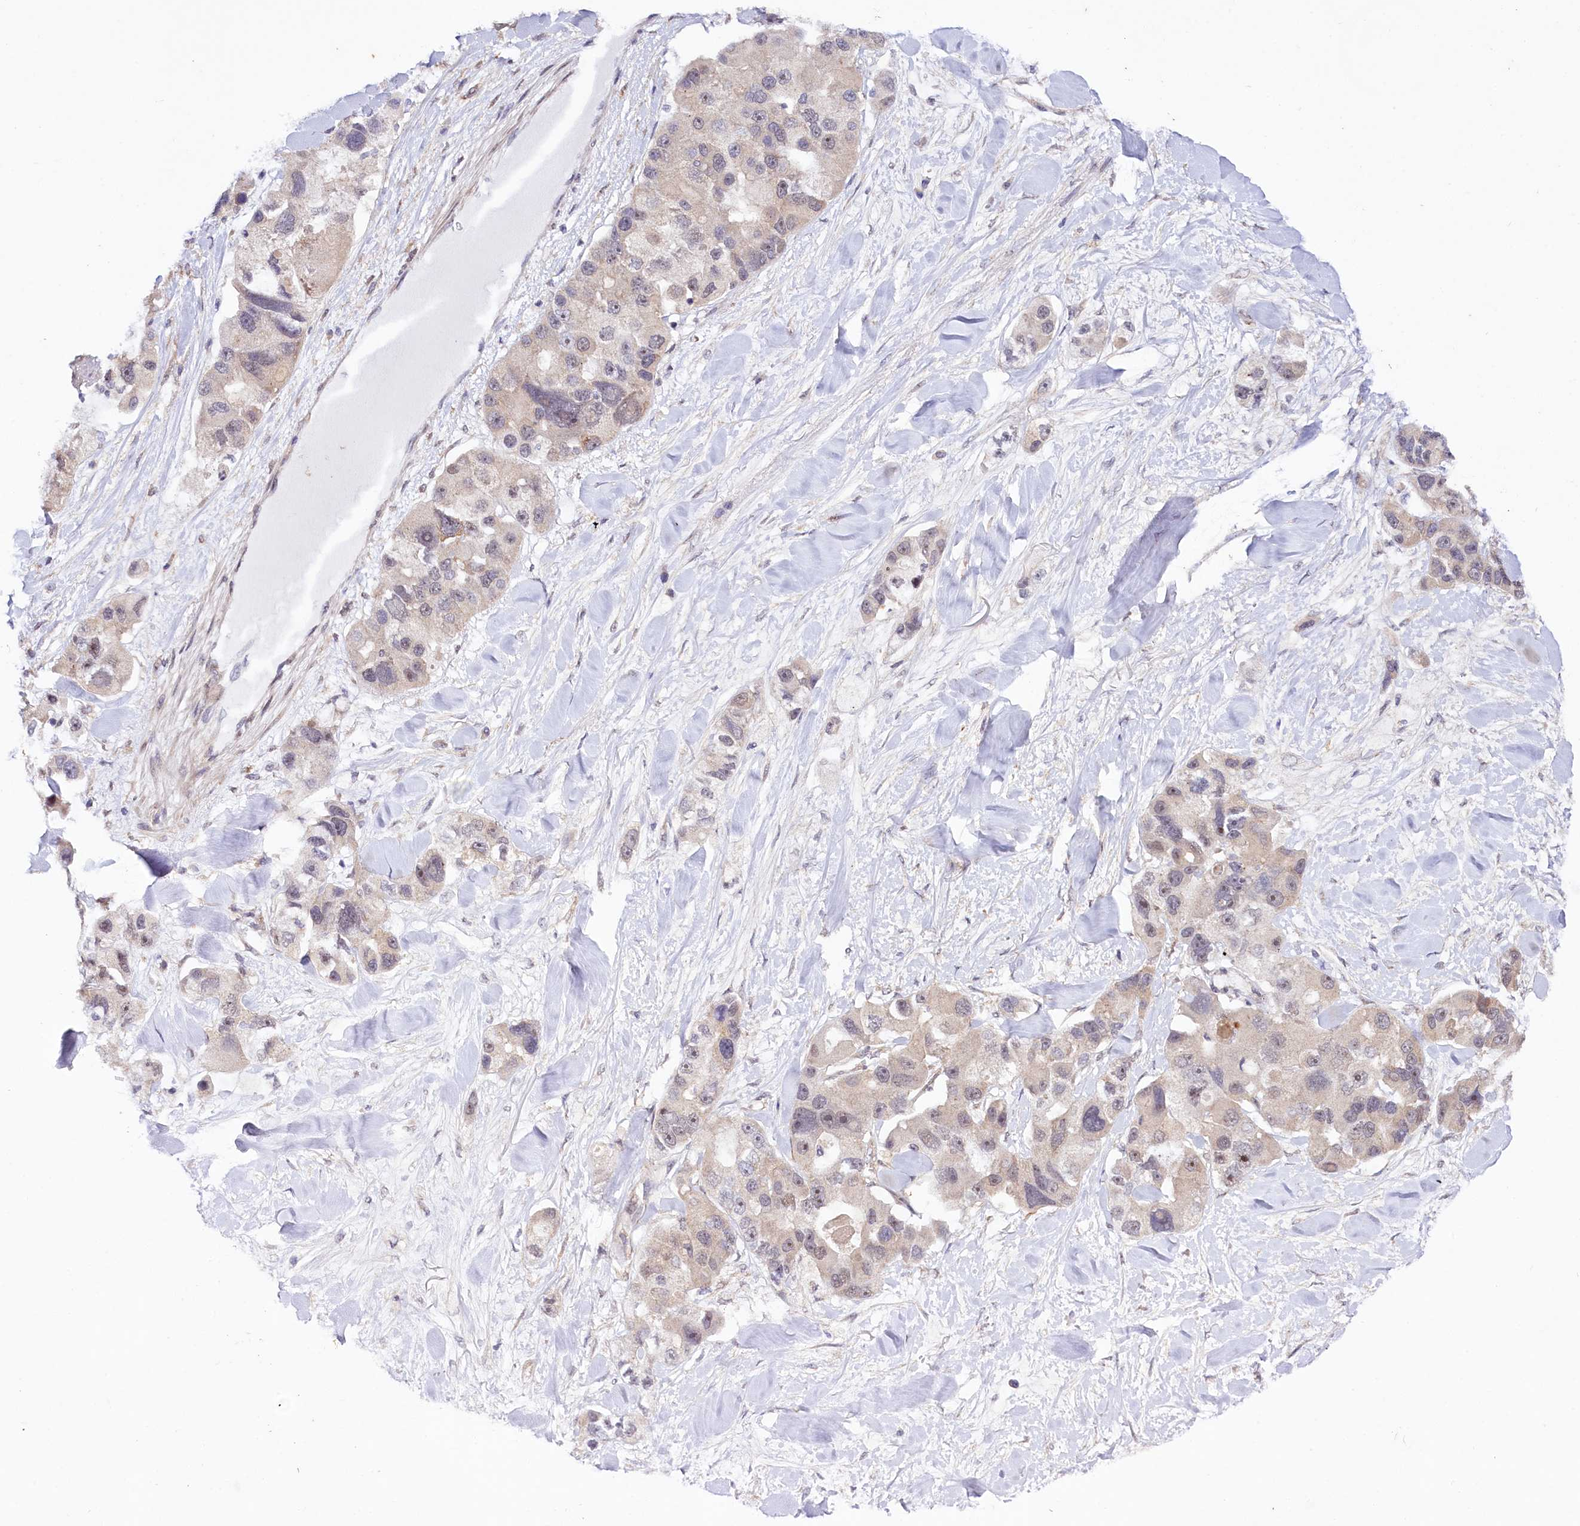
{"staining": {"intensity": "weak", "quantity": "<25%", "location": "cytoplasmic/membranous,nuclear"}, "tissue": "lung cancer", "cell_type": "Tumor cells", "image_type": "cancer", "snomed": [{"axis": "morphology", "description": "Adenocarcinoma, NOS"}, {"axis": "topography", "description": "Lung"}], "caption": "Immunohistochemistry (IHC) micrograph of adenocarcinoma (lung) stained for a protein (brown), which reveals no staining in tumor cells.", "gene": "PHLDB1", "patient": {"sex": "female", "age": 54}}